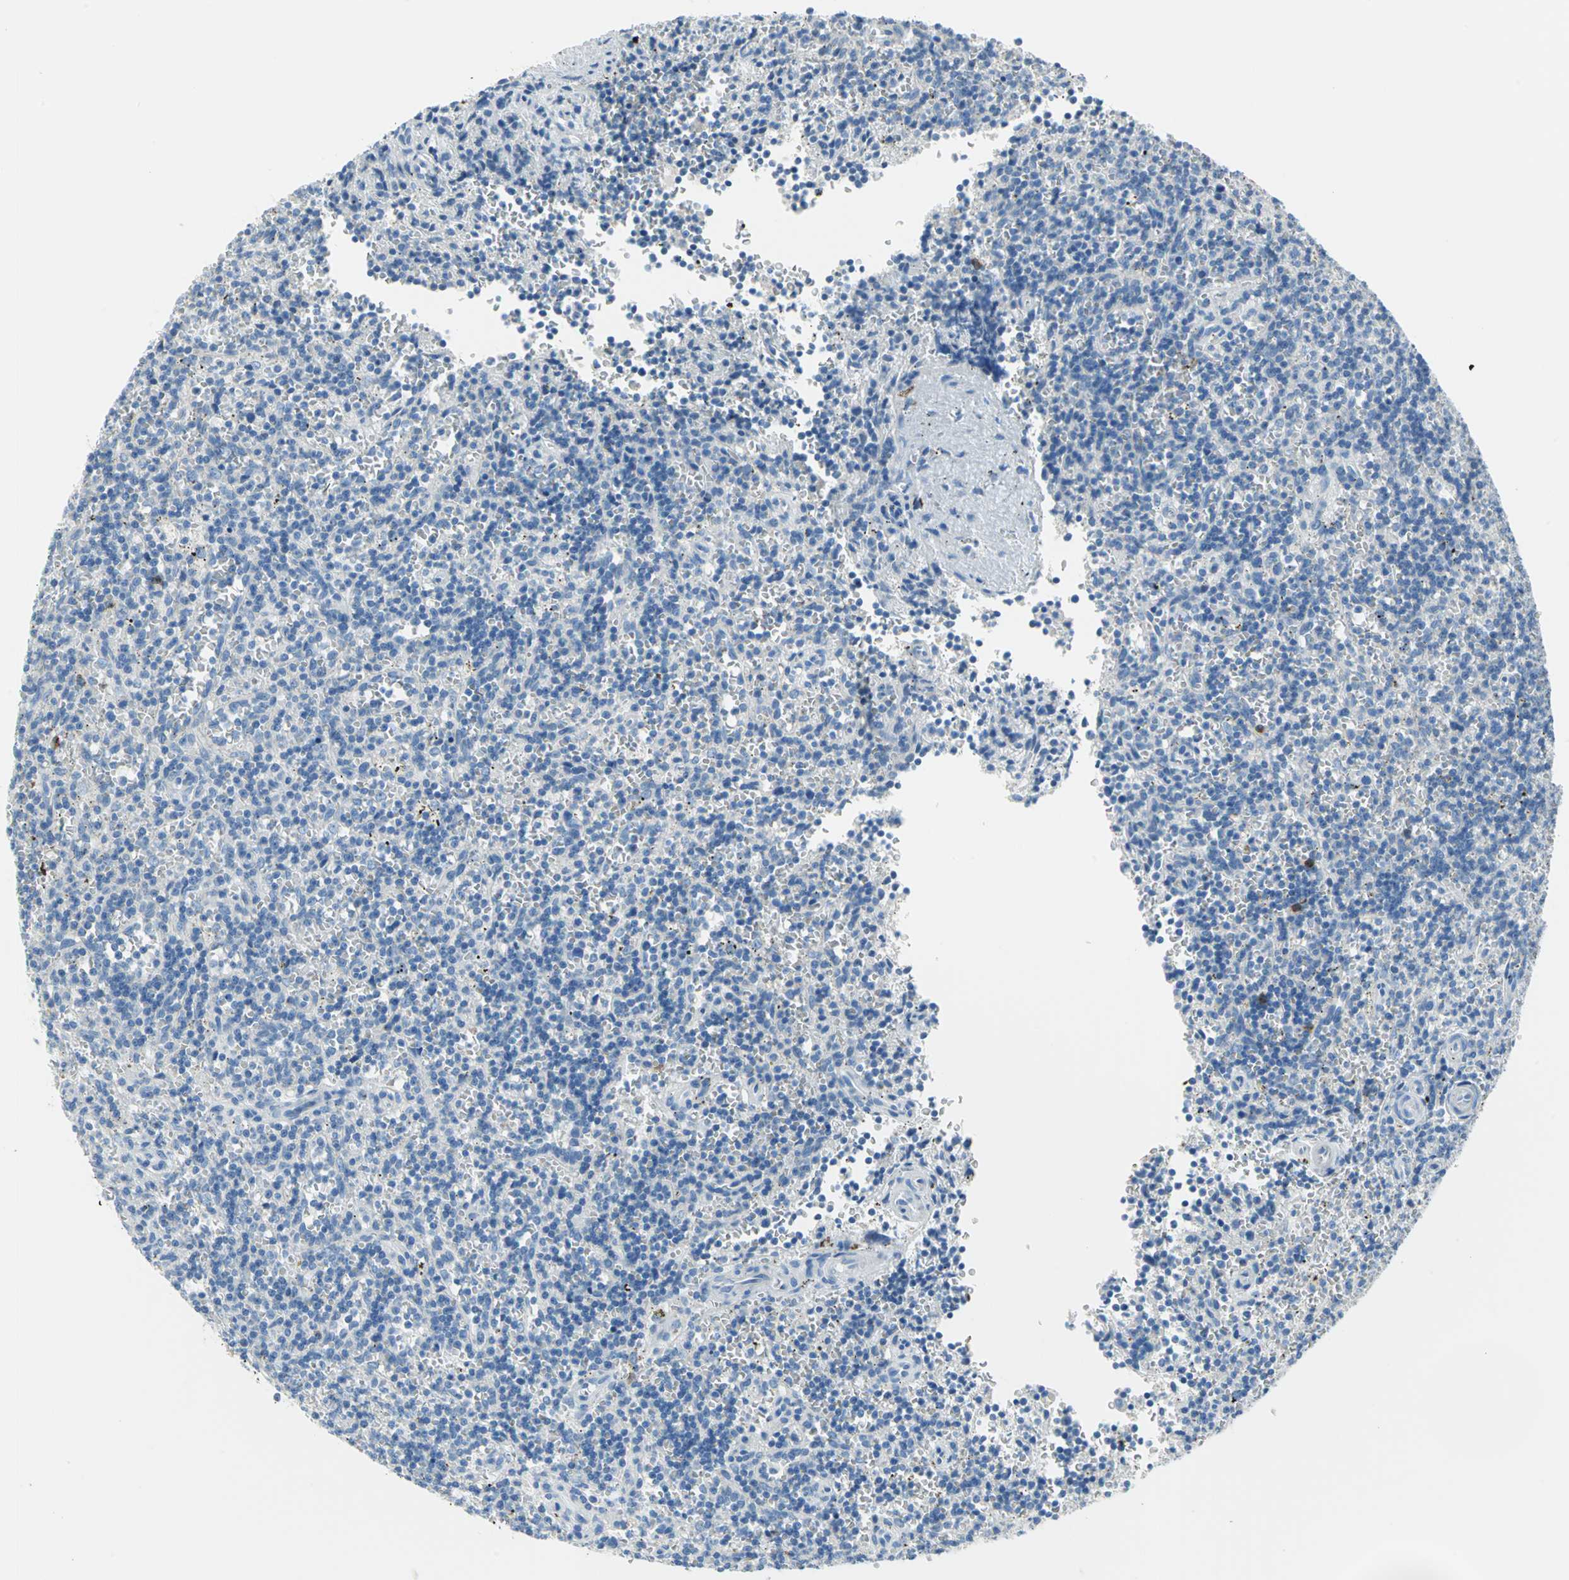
{"staining": {"intensity": "negative", "quantity": "none", "location": "none"}, "tissue": "lymphoma", "cell_type": "Tumor cells", "image_type": "cancer", "snomed": [{"axis": "morphology", "description": "Malignant lymphoma, non-Hodgkin's type, Low grade"}, {"axis": "topography", "description": "Spleen"}], "caption": "Tumor cells are negative for brown protein staining in malignant lymphoma, non-Hodgkin's type (low-grade). (Stains: DAB immunohistochemistry with hematoxylin counter stain, Microscopy: brightfield microscopy at high magnification).", "gene": "ALOX15", "patient": {"sex": "male", "age": 73}}